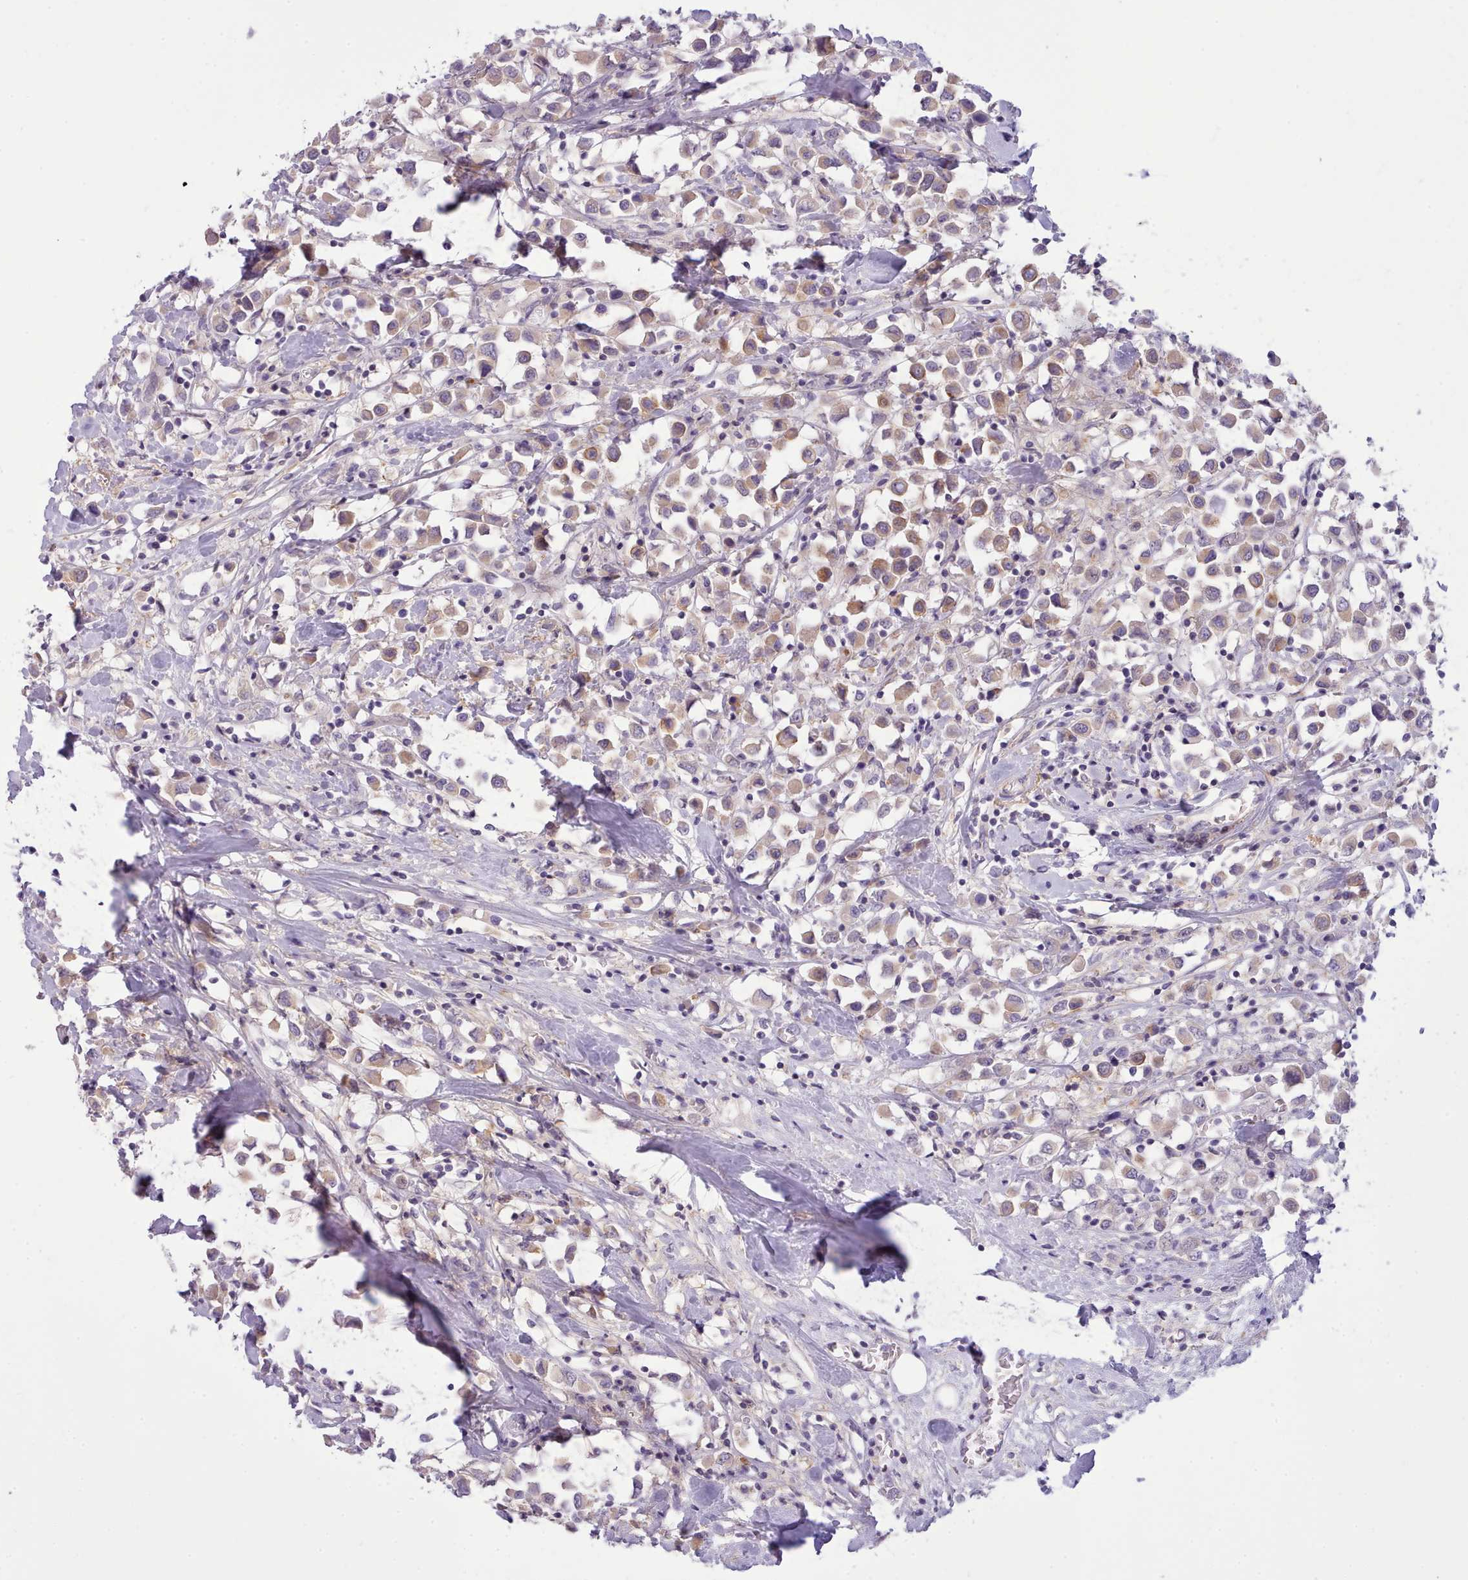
{"staining": {"intensity": "moderate", "quantity": ">75%", "location": "cytoplasmic/membranous"}, "tissue": "breast cancer", "cell_type": "Tumor cells", "image_type": "cancer", "snomed": [{"axis": "morphology", "description": "Duct carcinoma"}, {"axis": "topography", "description": "Breast"}], "caption": "Moderate cytoplasmic/membranous staining is appreciated in about >75% of tumor cells in infiltrating ductal carcinoma (breast).", "gene": "CYP2A13", "patient": {"sex": "female", "age": 61}}